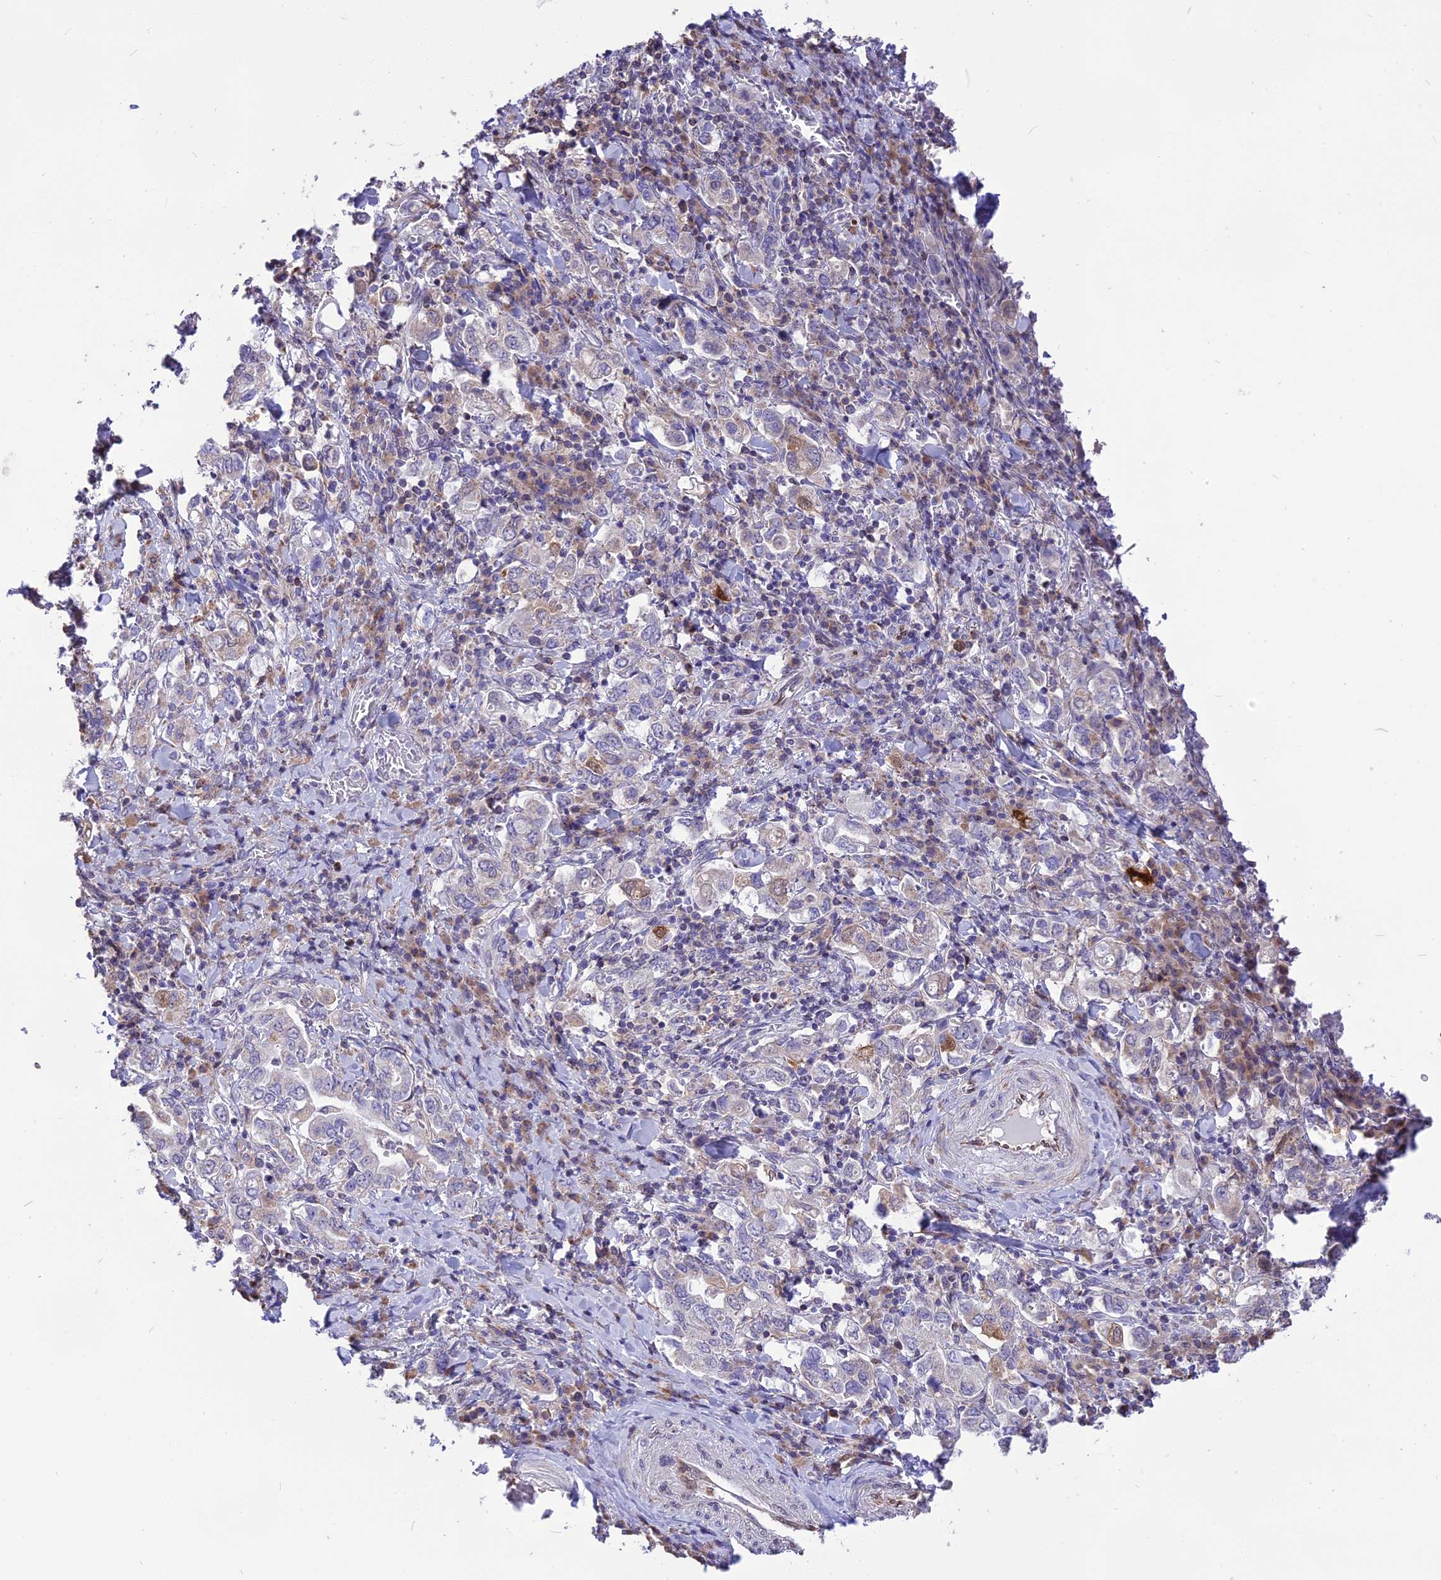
{"staining": {"intensity": "negative", "quantity": "none", "location": "none"}, "tissue": "stomach cancer", "cell_type": "Tumor cells", "image_type": "cancer", "snomed": [{"axis": "morphology", "description": "Adenocarcinoma, NOS"}, {"axis": "topography", "description": "Stomach, upper"}], "caption": "High power microscopy photomicrograph of an IHC histopathology image of stomach cancer, revealing no significant staining in tumor cells.", "gene": "DOC2B", "patient": {"sex": "male", "age": 62}}